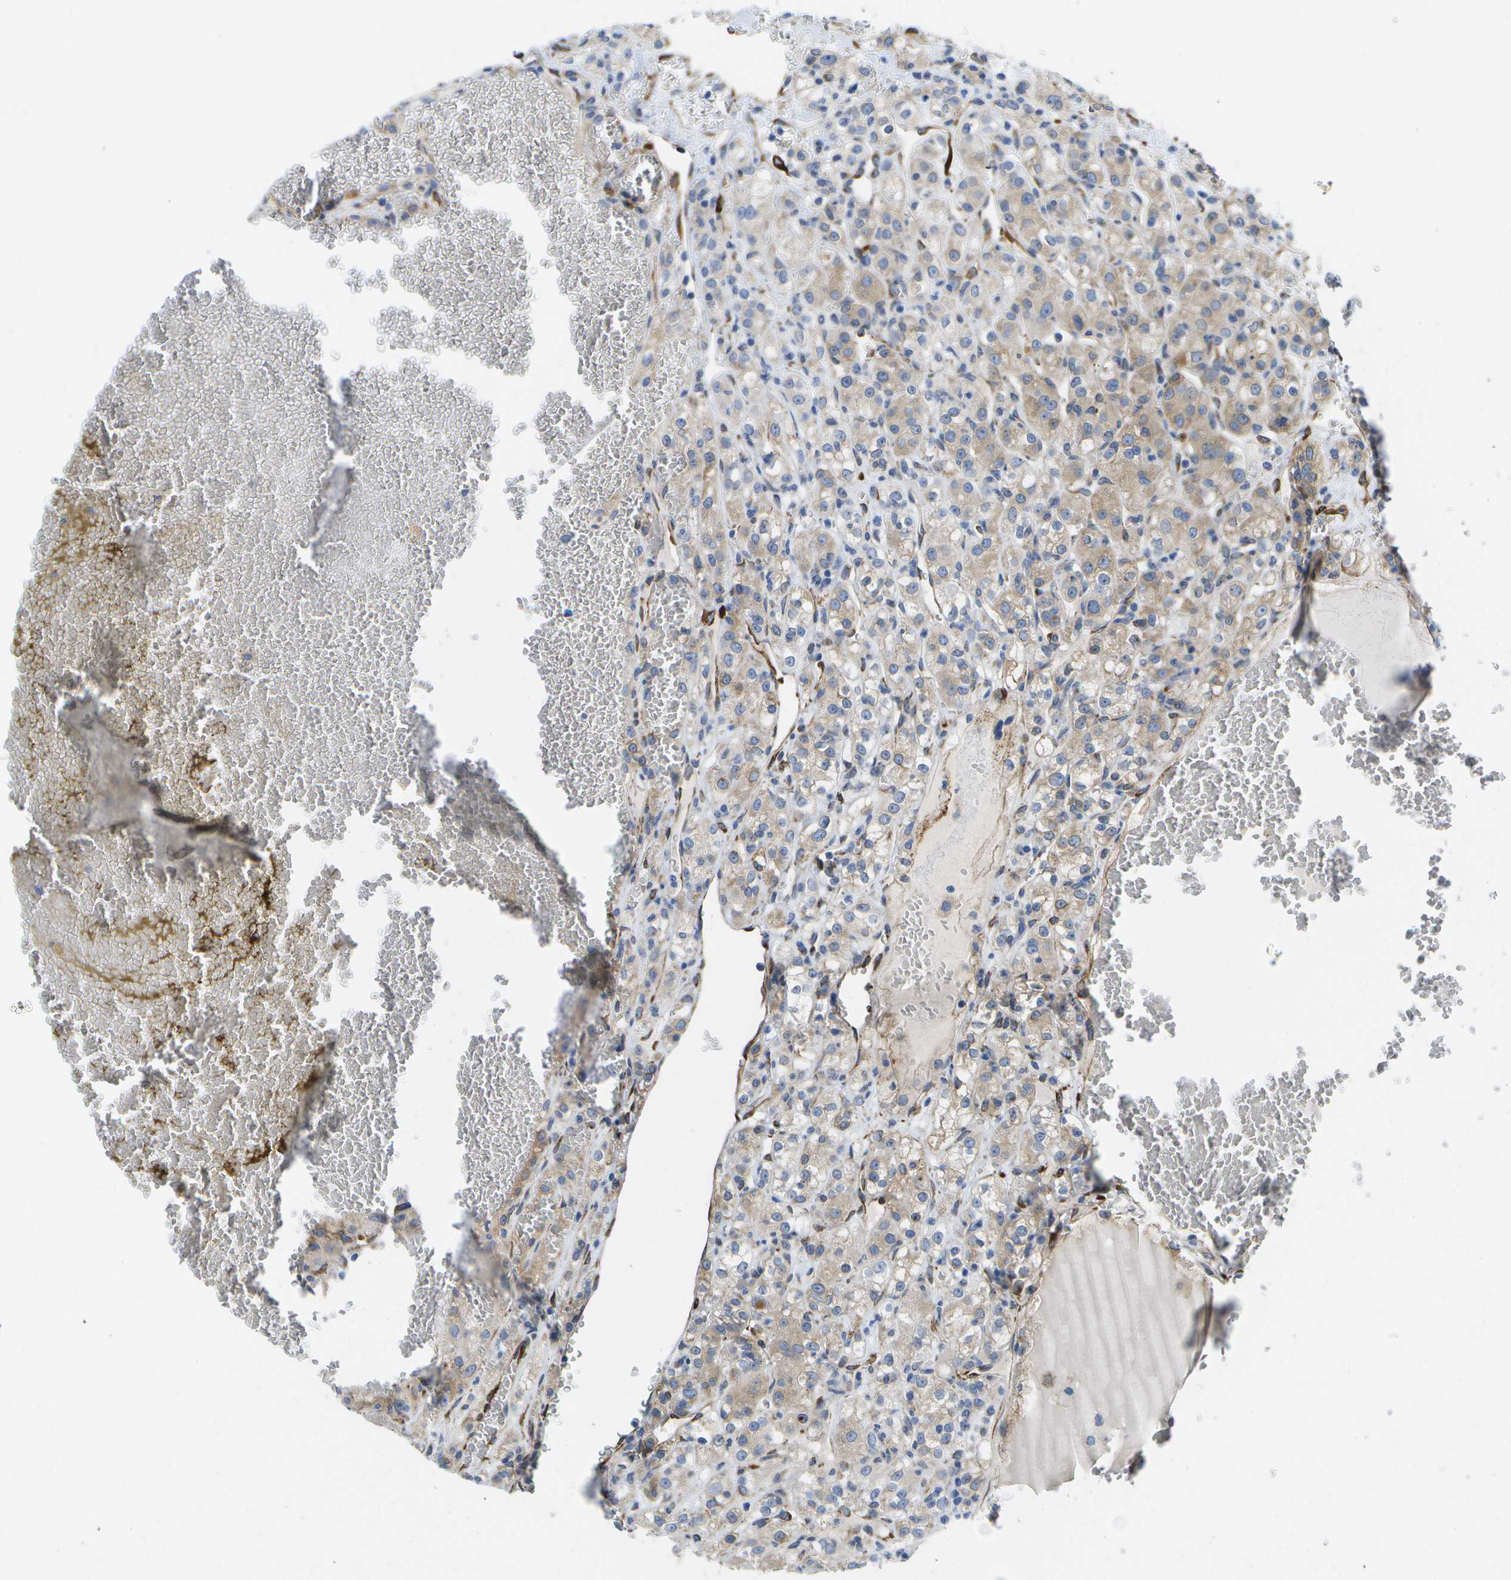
{"staining": {"intensity": "weak", "quantity": "25%-75%", "location": "cytoplasmic/membranous"}, "tissue": "renal cancer", "cell_type": "Tumor cells", "image_type": "cancer", "snomed": [{"axis": "morphology", "description": "Normal tissue, NOS"}, {"axis": "morphology", "description": "Adenocarcinoma, NOS"}, {"axis": "topography", "description": "Kidney"}], "caption": "This histopathology image demonstrates immunohistochemistry (IHC) staining of human renal cancer (adenocarcinoma), with low weak cytoplasmic/membranous expression in about 25%-75% of tumor cells.", "gene": "ZDHHC17", "patient": {"sex": "male", "age": 61}}